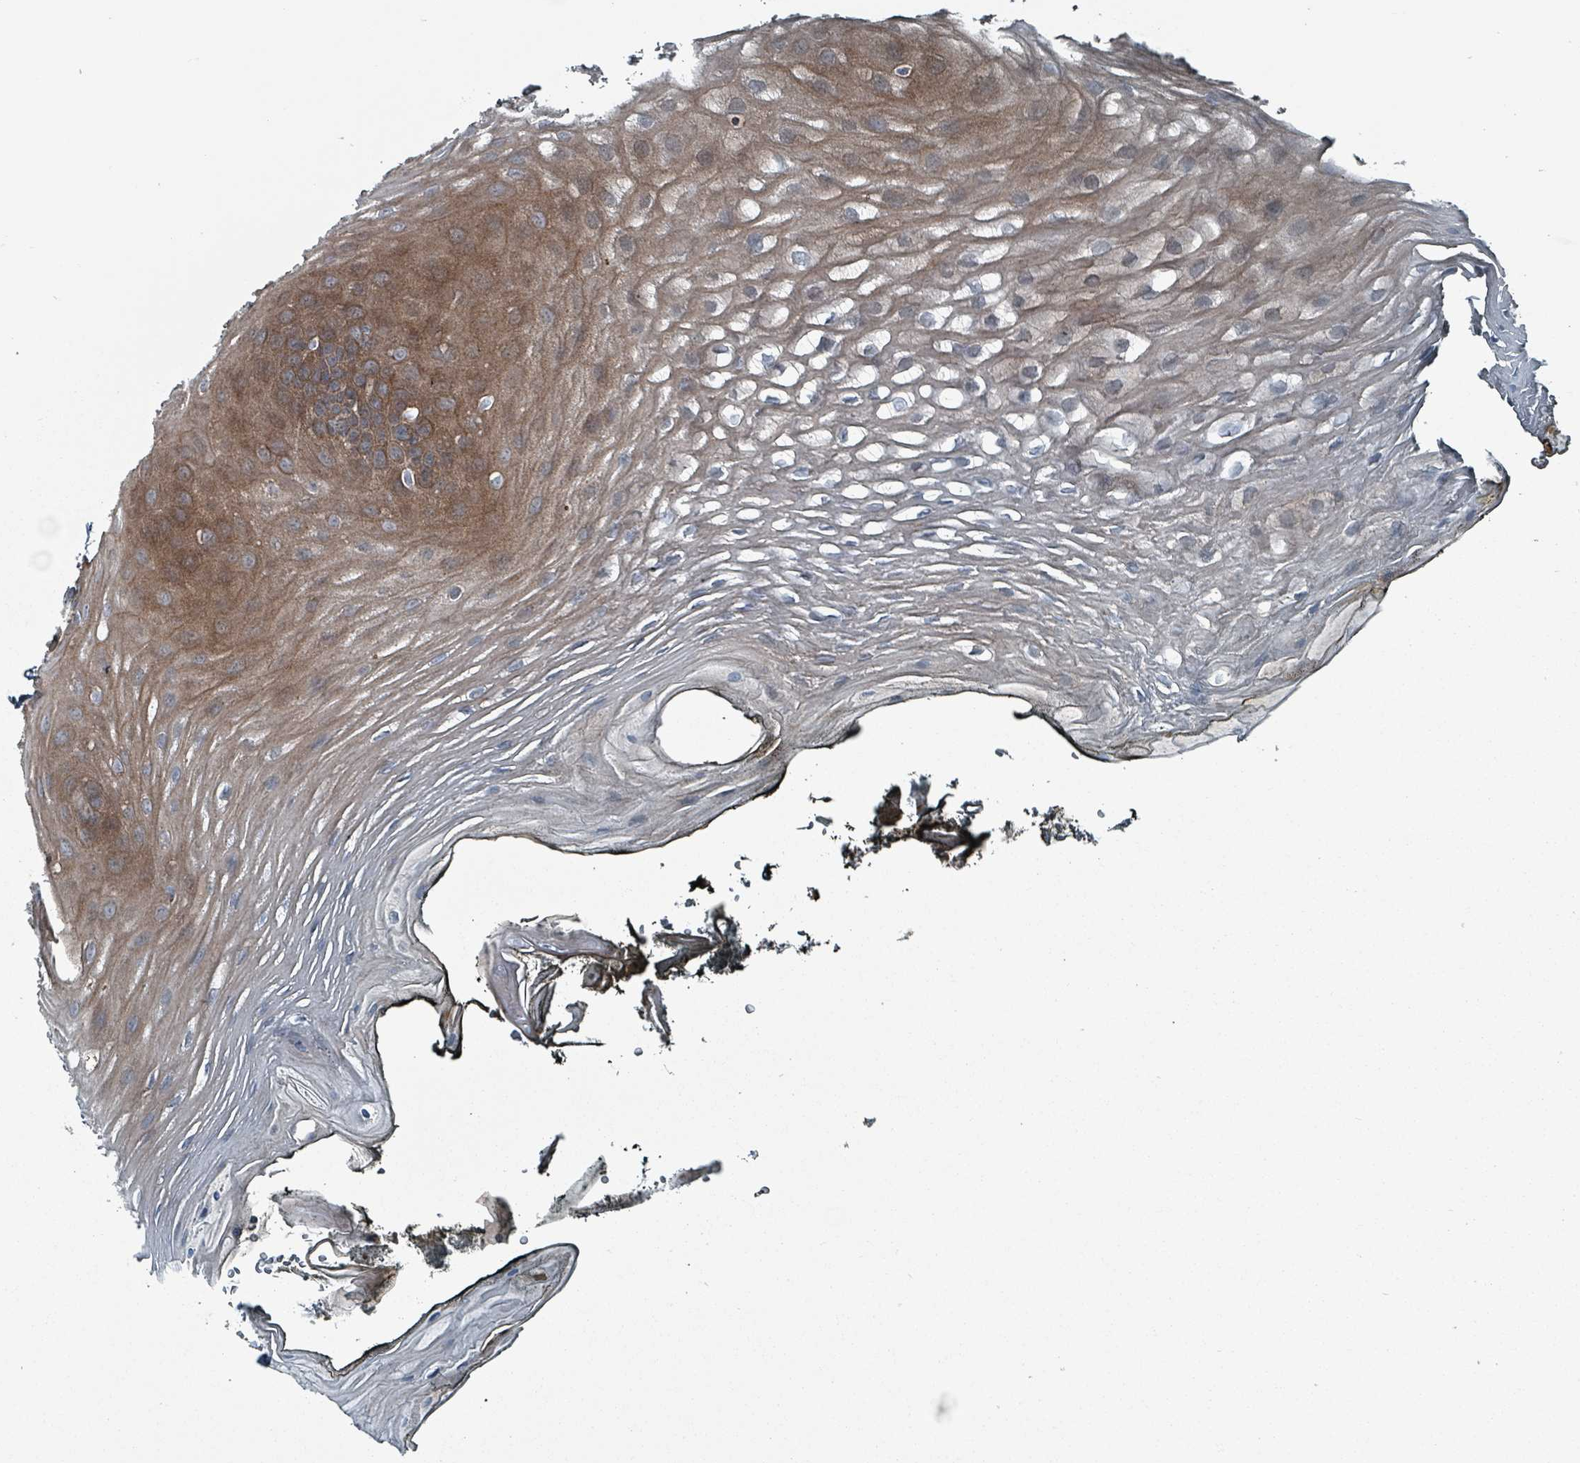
{"staining": {"intensity": "weak", "quantity": "<25%", "location": "cytoplasmic/membranous"}, "tissue": "oral mucosa", "cell_type": "Squamous epithelial cells", "image_type": "normal", "snomed": [{"axis": "morphology", "description": "Normal tissue, NOS"}, {"axis": "topography", "description": "Oral tissue"}, {"axis": "topography", "description": "Tounge, NOS"}], "caption": "An immunohistochemistry image of benign oral mucosa is shown. There is no staining in squamous epithelial cells of oral mucosa.", "gene": "ABHD18", "patient": {"sex": "female", "age": 81}}